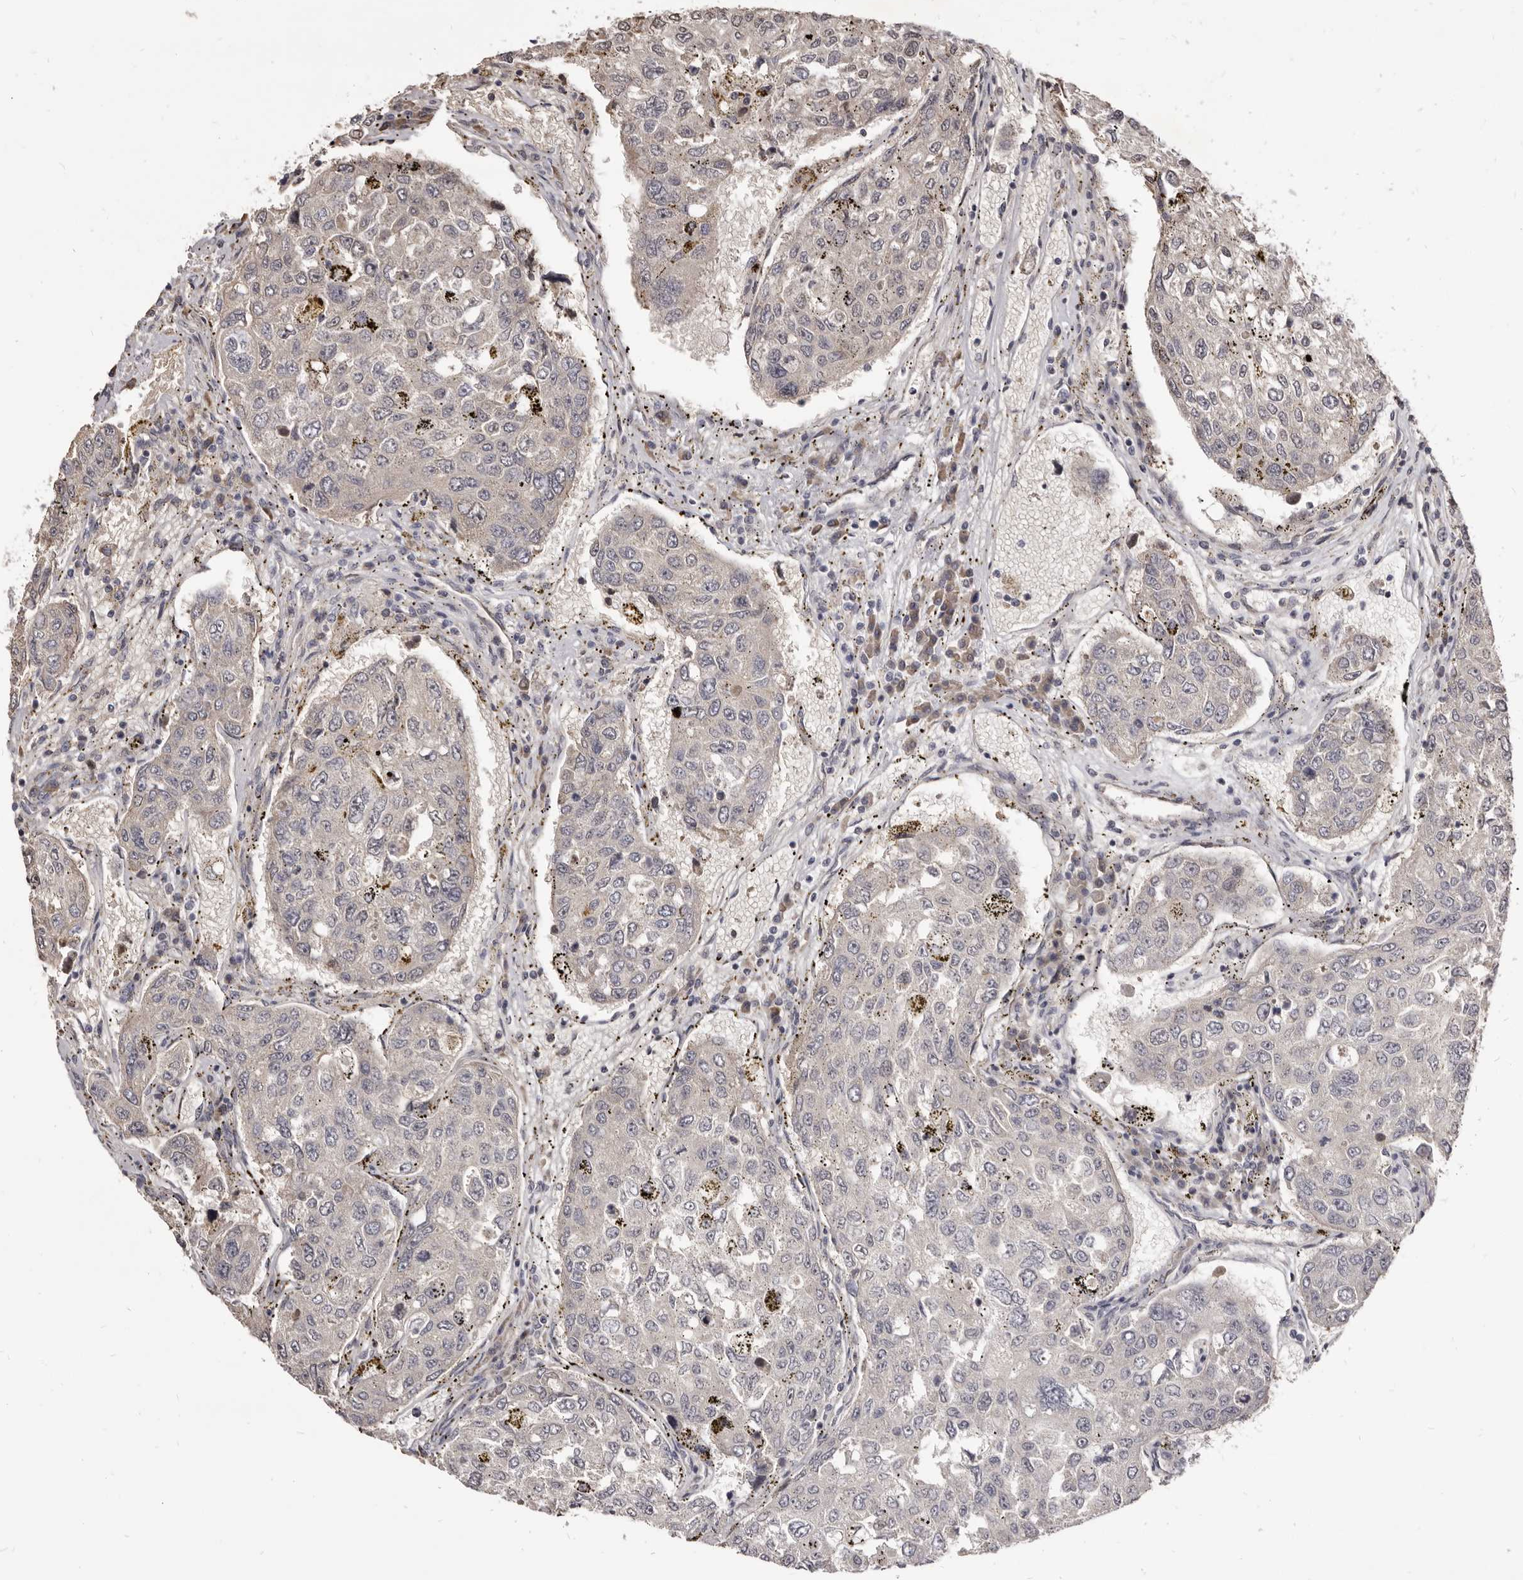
{"staining": {"intensity": "negative", "quantity": "none", "location": "none"}, "tissue": "urothelial cancer", "cell_type": "Tumor cells", "image_type": "cancer", "snomed": [{"axis": "morphology", "description": "Urothelial carcinoma, High grade"}, {"axis": "topography", "description": "Lymph node"}, {"axis": "topography", "description": "Urinary bladder"}], "caption": "A photomicrograph of urothelial cancer stained for a protein exhibits no brown staining in tumor cells. The staining is performed using DAB (3,3'-diaminobenzidine) brown chromogen with nuclei counter-stained in using hematoxylin.", "gene": "KIF2B", "patient": {"sex": "male", "age": 51}}